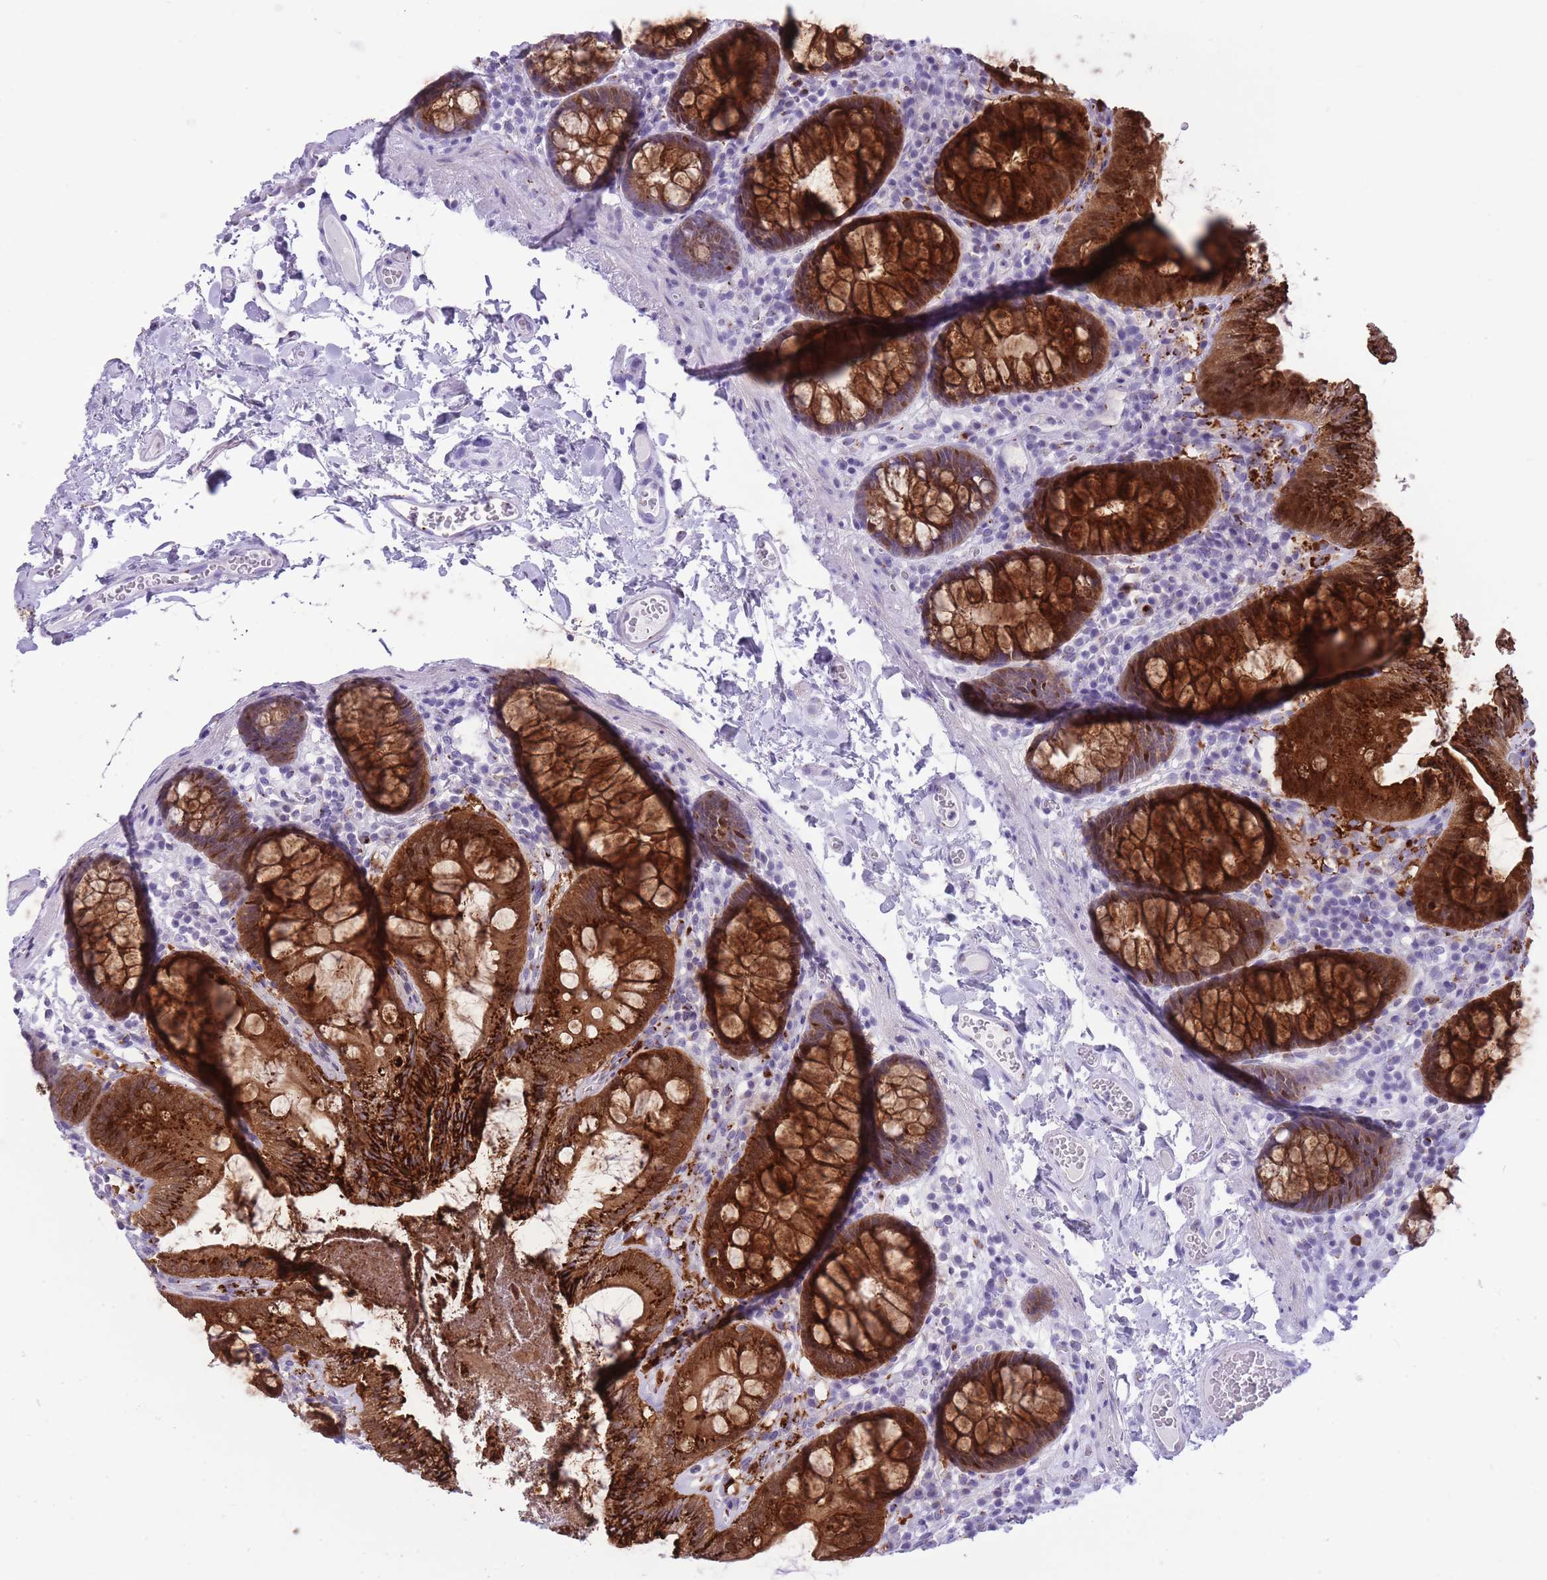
{"staining": {"intensity": "negative", "quantity": "none", "location": "none"}, "tissue": "colon", "cell_type": "Endothelial cells", "image_type": "normal", "snomed": [{"axis": "morphology", "description": "Normal tissue, NOS"}, {"axis": "topography", "description": "Colon"}], "caption": "Endothelial cells show no significant protein positivity in normal colon. (DAB (3,3'-diaminobenzidine) IHC with hematoxylin counter stain).", "gene": "B4GALT2", "patient": {"sex": "male", "age": 84}}